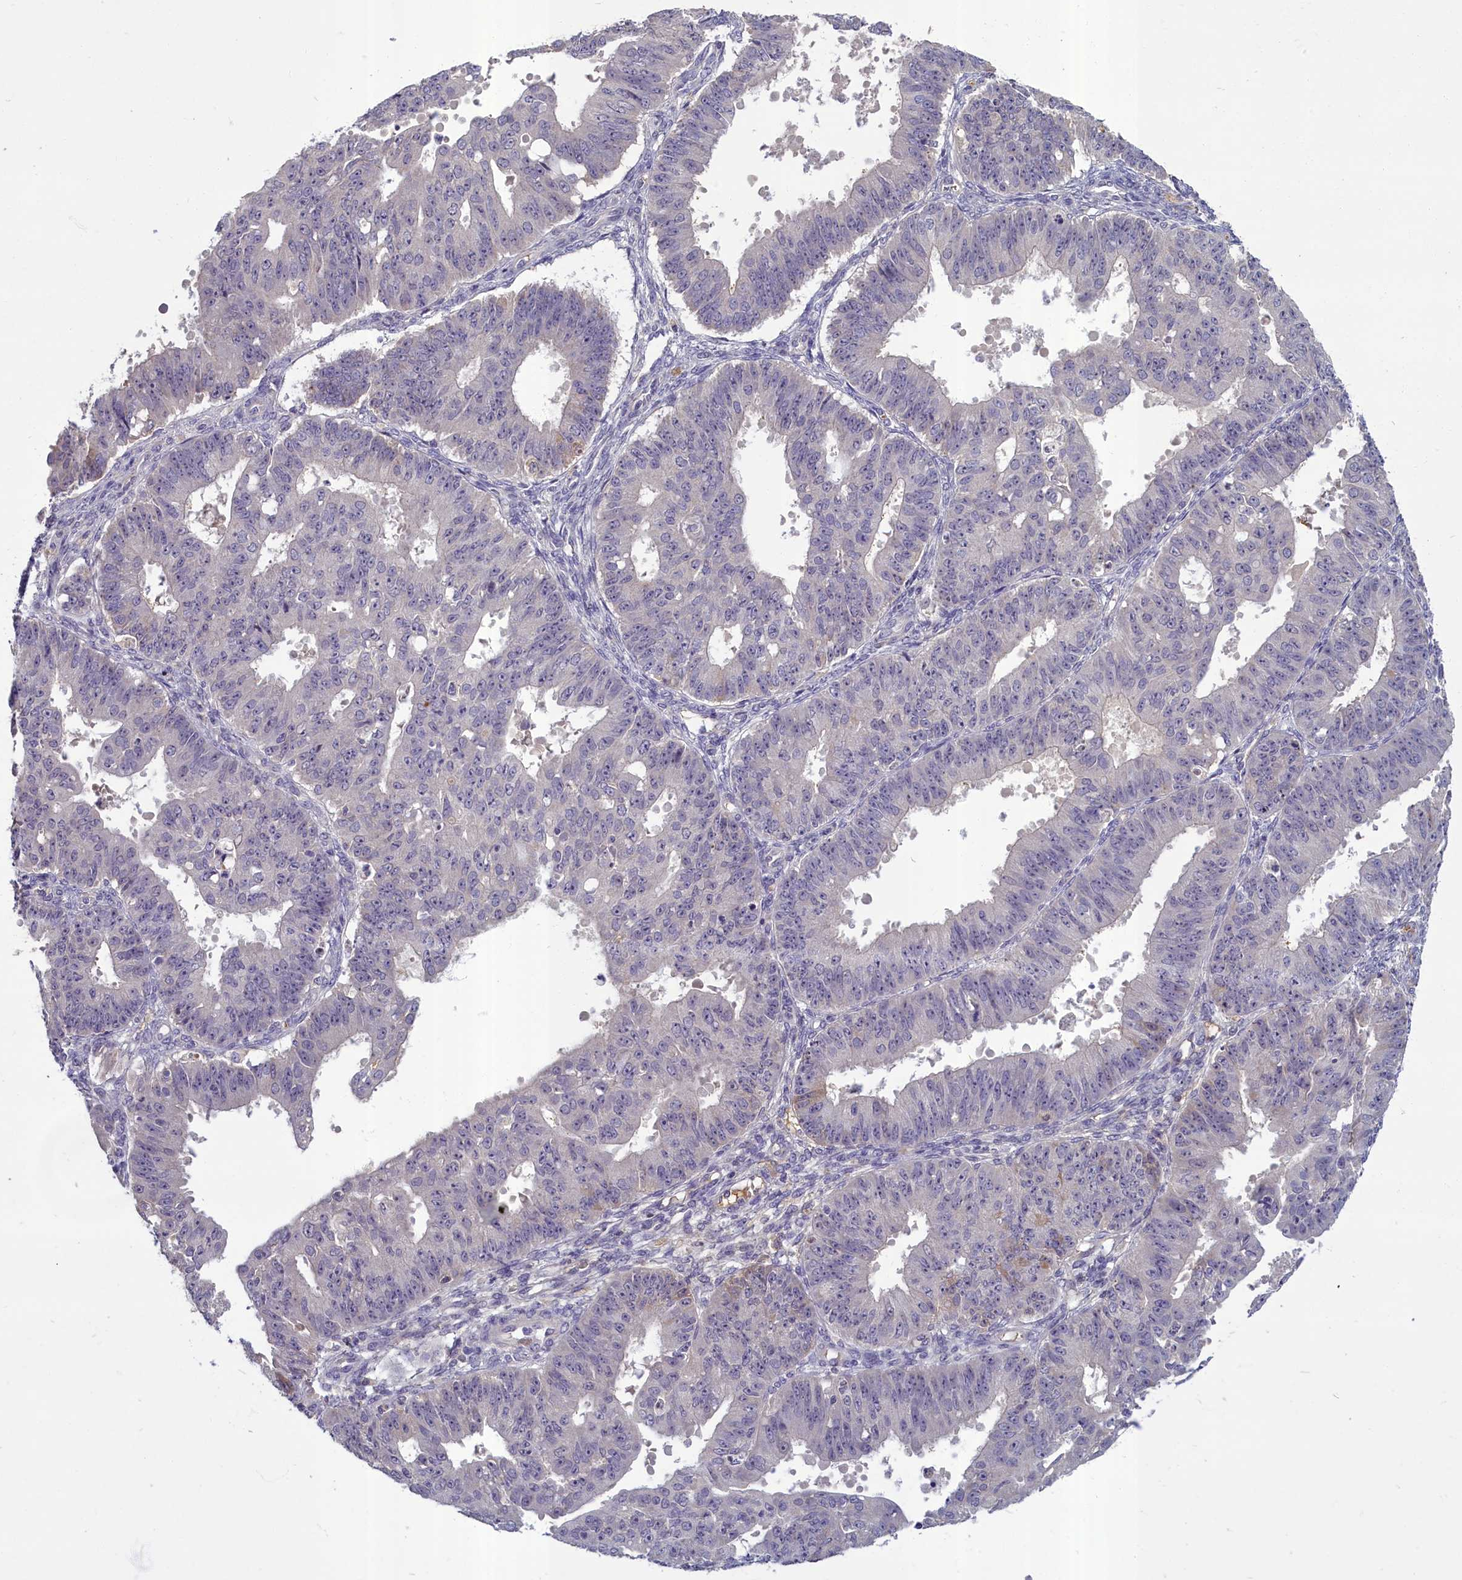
{"staining": {"intensity": "negative", "quantity": "none", "location": "none"}, "tissue": "ovarian cancer", "cell_type": "Tumor cells", "image_type": "cancer", "snomed": [{"axis": "morphology", "description": "Carcinoma, endometroid"}, {"axis": "topography", "description": "Appendix"}, {"axis": "topography", "description": "Ovary"}], "caption": "The image demonstrates no staining of tumor cells in ovarian cancer (endometroid carcinoma).", "gene": "SV2C", "patient": {"sex": "female", "age": 42}}